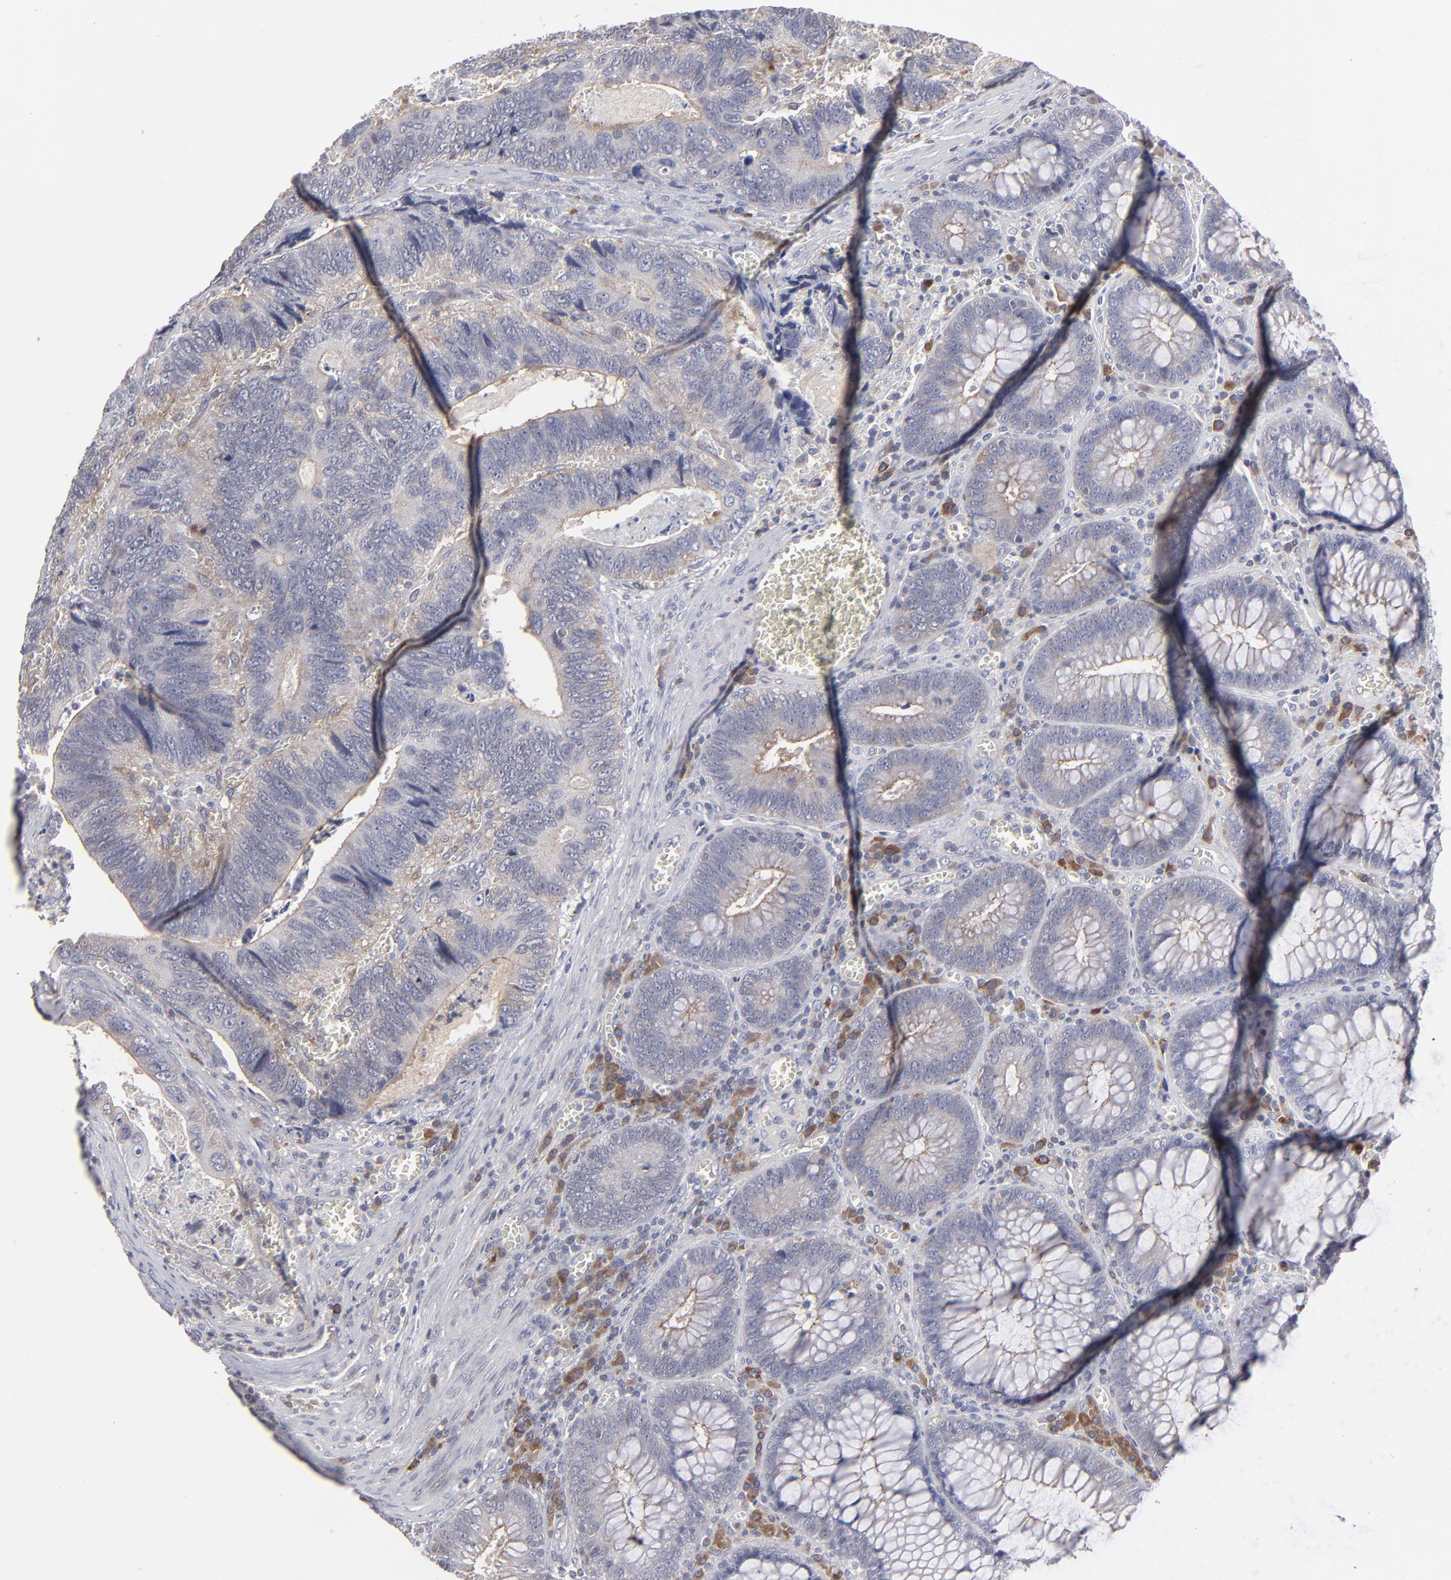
{"staining": {"intensity": "weak", "quantity": "25%-75%", "location": "cytoplasmic/membranous"}, "tissue": "colorectal cancer", "cell_type": "Tumor cells", "image_type": "cancer", "snomed": [{"axis": "morphology", "description": "Adenocarcinoma, NOS"}, {"axis": "topography", "description": "Colon"}], "caption": "Tumor cells demonstrate weak cytoplasmic/membranous staining in about 25%-75% of cells in colorectal cancer.", "gene": "CEP97", "patient": {"sex": "male", "age": 72}}